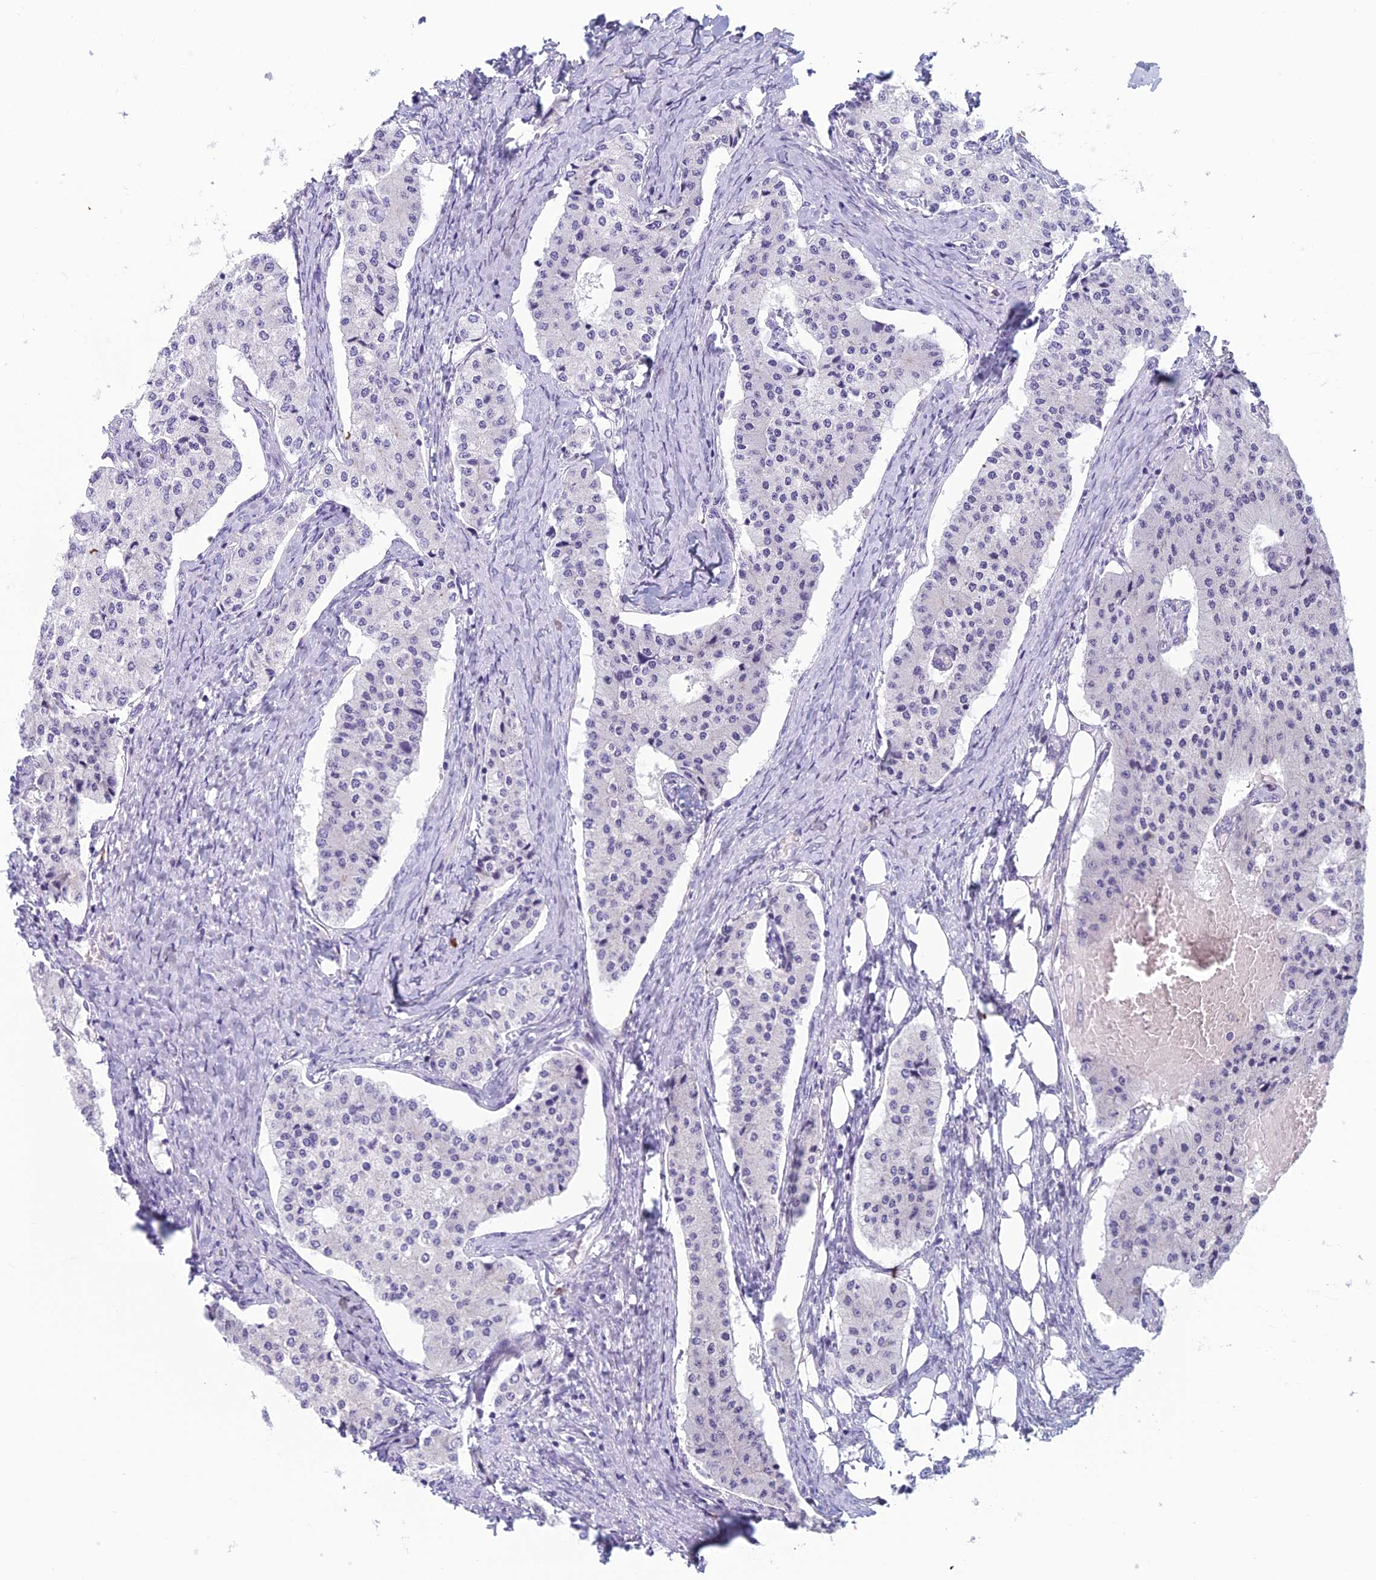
{"staining": {"intensity": "negative", "quantity": "none", "location": "none"}, "tissue": "carcinoid", "cell_type": "Tumor cells", "image_type": "cancer", "snomed": [{"axis": "morphology", "description": "Carcinoid, malignant, NOS"}, {"axis": "topography", "description": "Colon"}], "caption": "High power microscopy histopathology image of an IHC micrograph of carcinoid, revealing no significant positivity in tumor cells.", "gene": "NOC2L", "patient": {"sex": "female", "age": 52}}